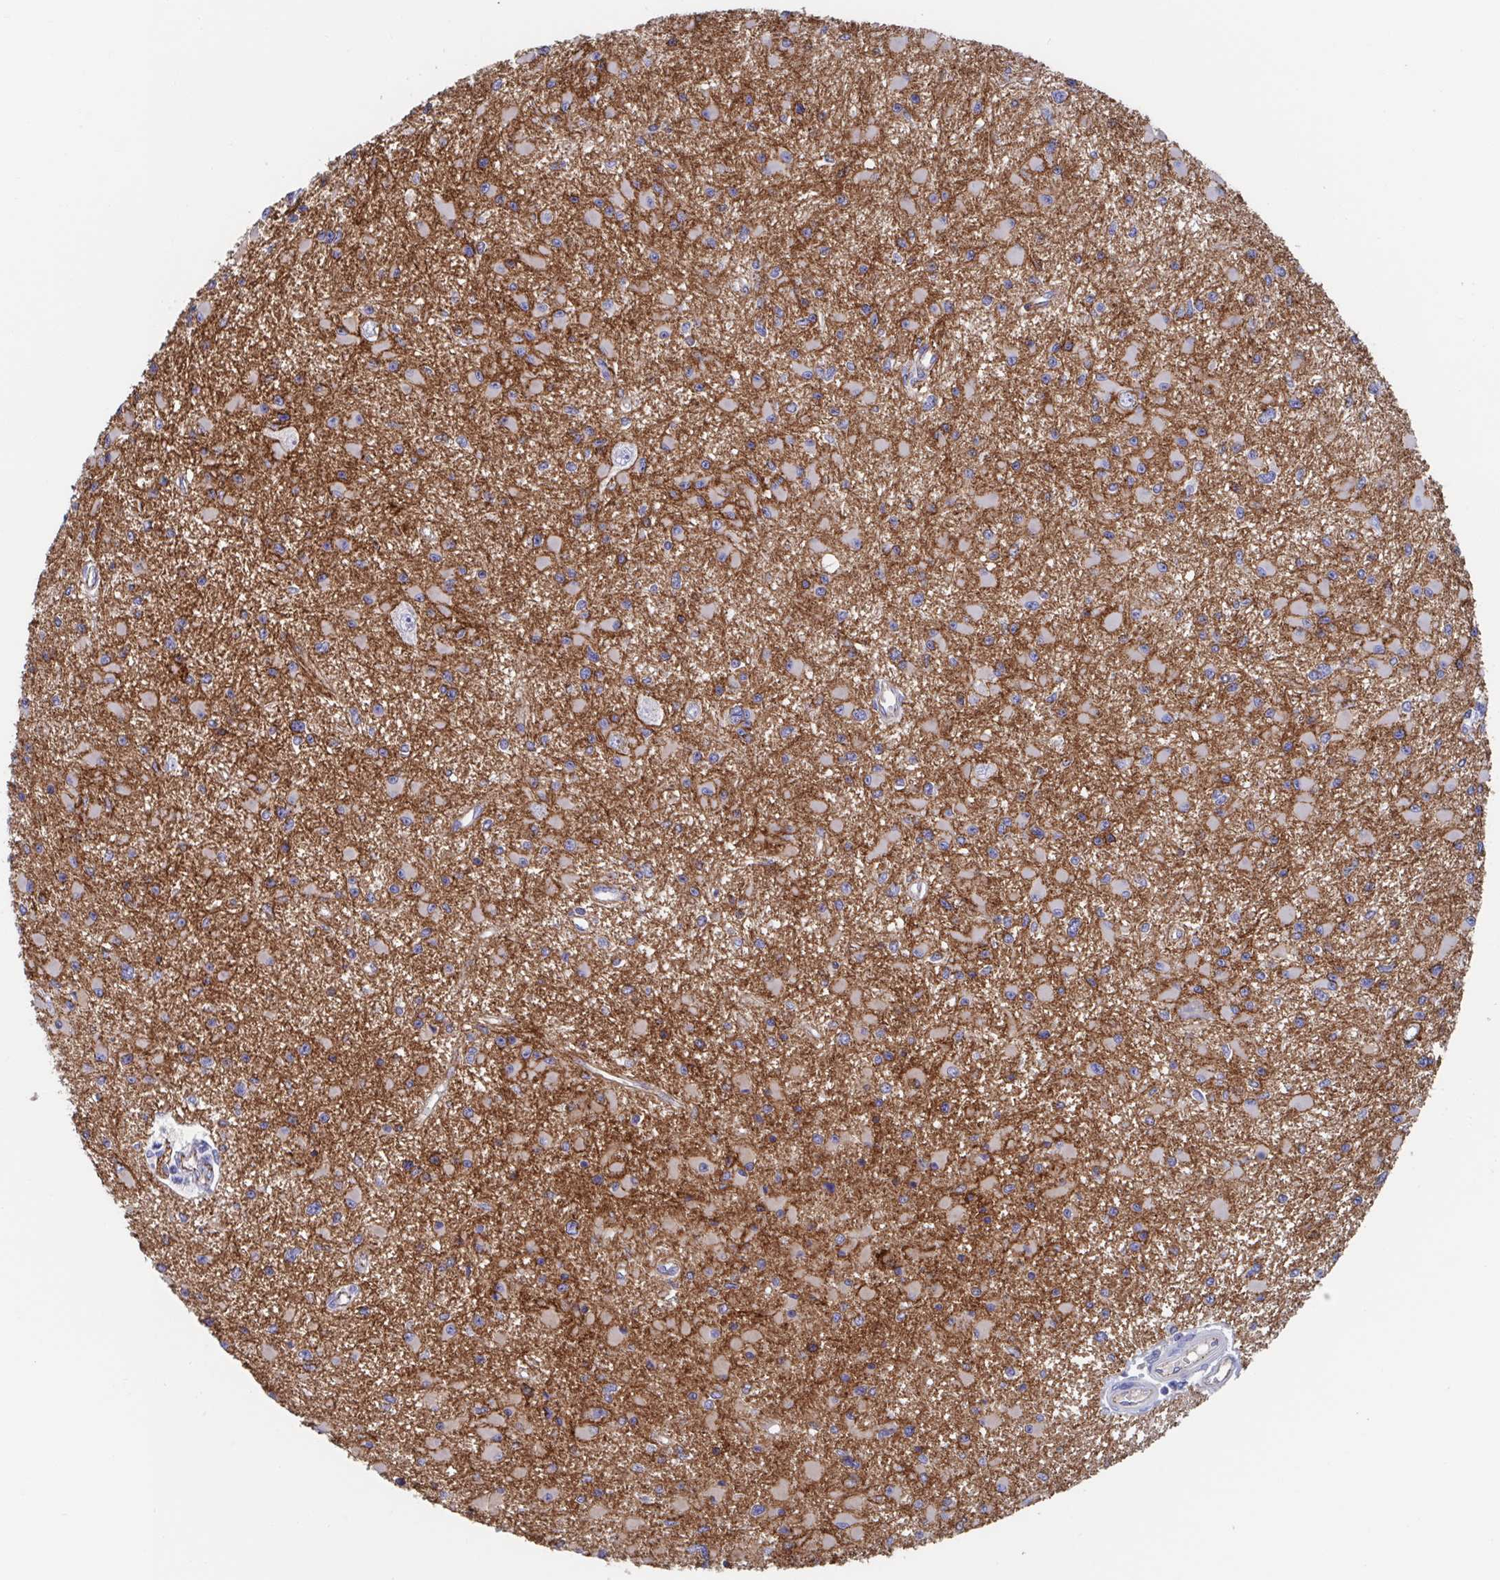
{"staining": {"intensity": "negative", "quantity": "none", "location": "none"}, "tissue": "glioma", "cell_type": "Tumor cells", "image_type": "cancer", "snomed": [{"axis": "morphology", "description": "Glioma, malignant, High grade"}, {"axis": "topography", "description": "Brain"}], "caption": "The immunohistochemistry photomicrograph has no significant positivity in tumor cells of glioma tissue.", "gene": "CDH2", "patient": {"sex": "male", "age": 54}}